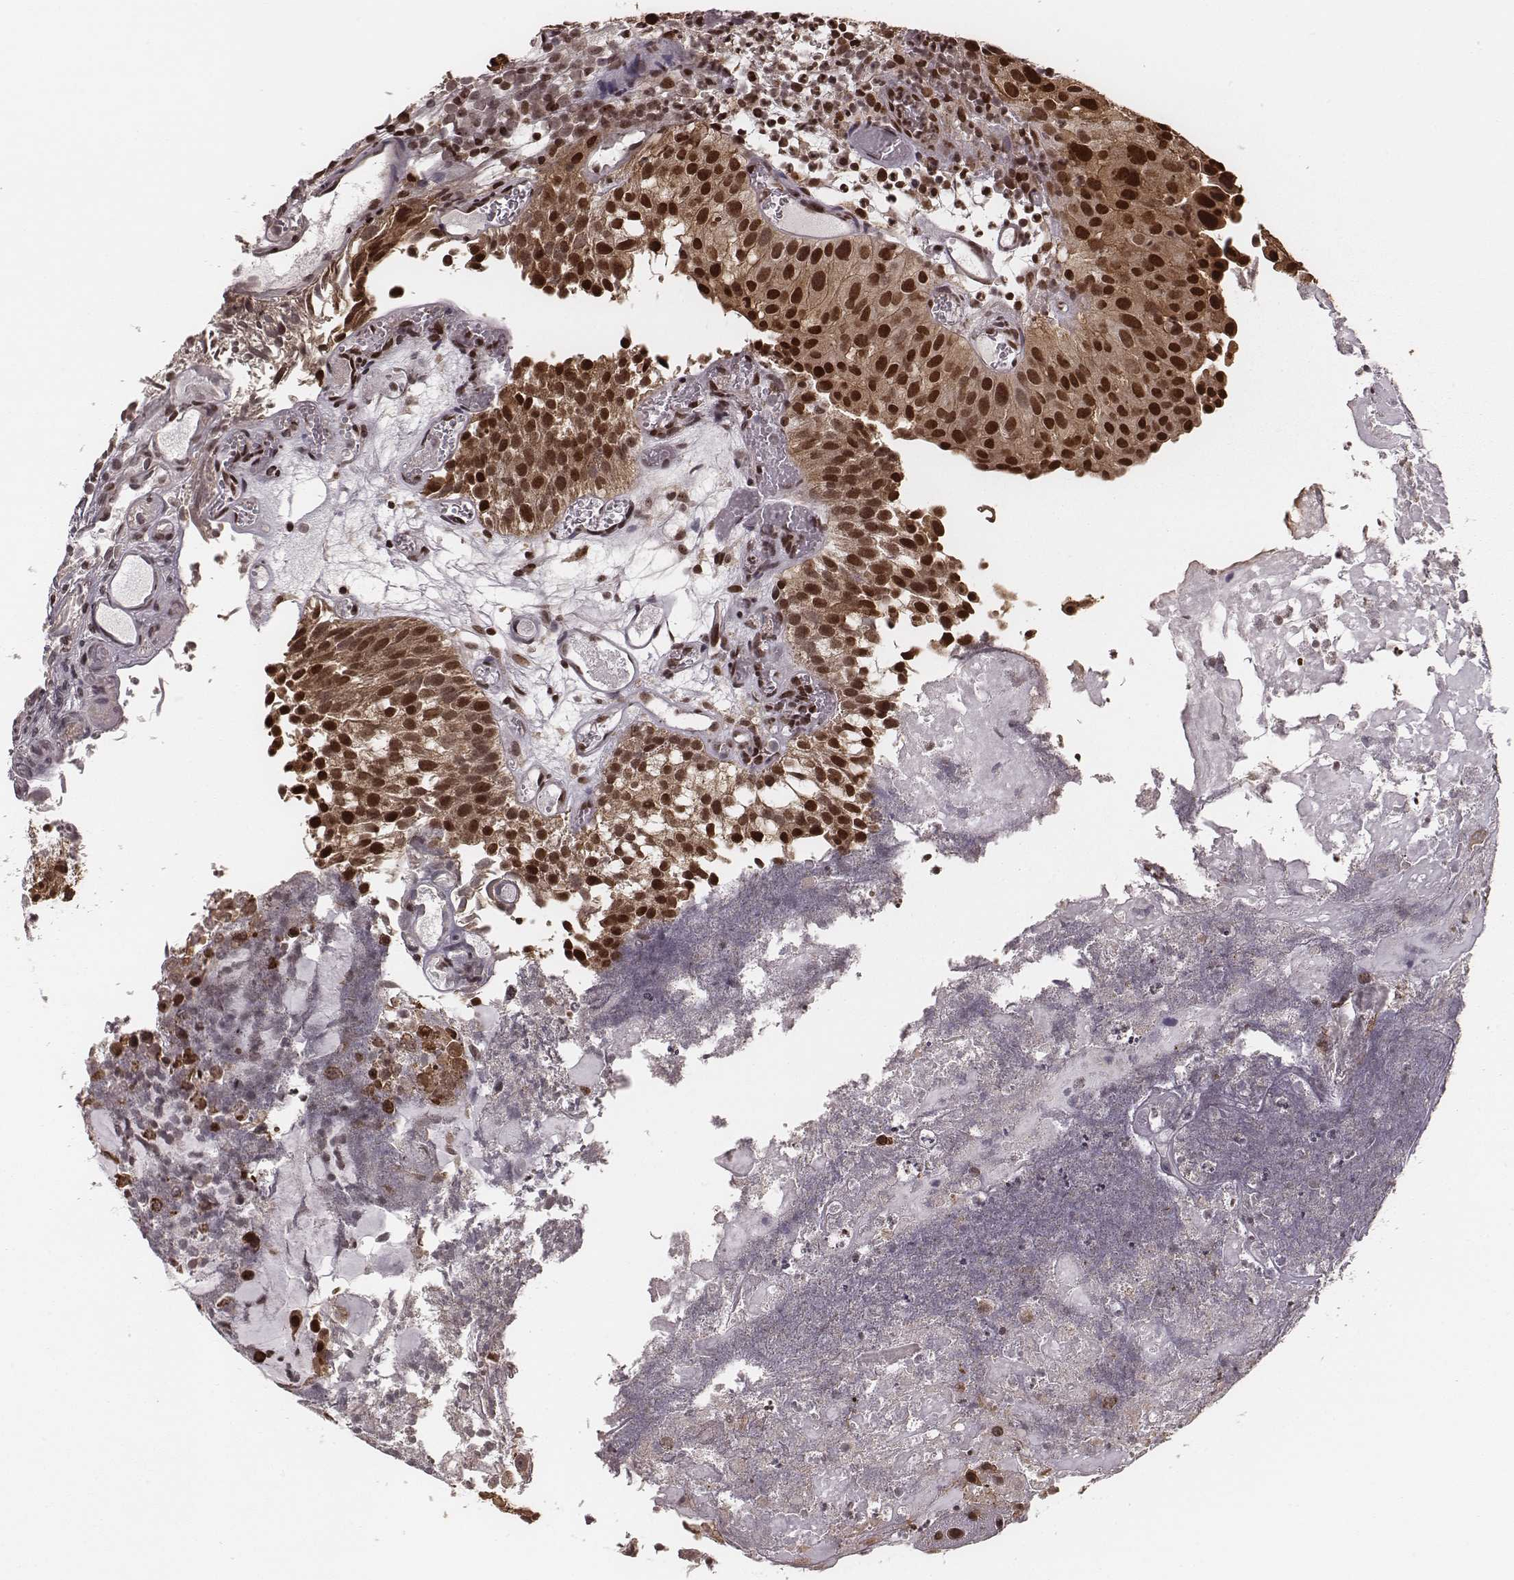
{"staining": {"intensity": "moderate", "quantity": ">75%", "location": "nuclear"}, "tissue": "urothelial cancer", "cell_type": "Tumor cells", "image_type": "cancer", "snomed": [{"axis": "morphology", "description": "Urothelial carcinoma, Low grade"}, {"axis": "topography", "description": "Urinary bladder"}], "caption": "Tumor cells demonstrate medium levels of moderate nuclear expression in approximately >75% of cells in low-grade urothelial carcinoma. The protein is shown in brown color, while the nuclei are stained blue.", "gene": "VRK3", "patient": {"sex": "female", "age": 87}}